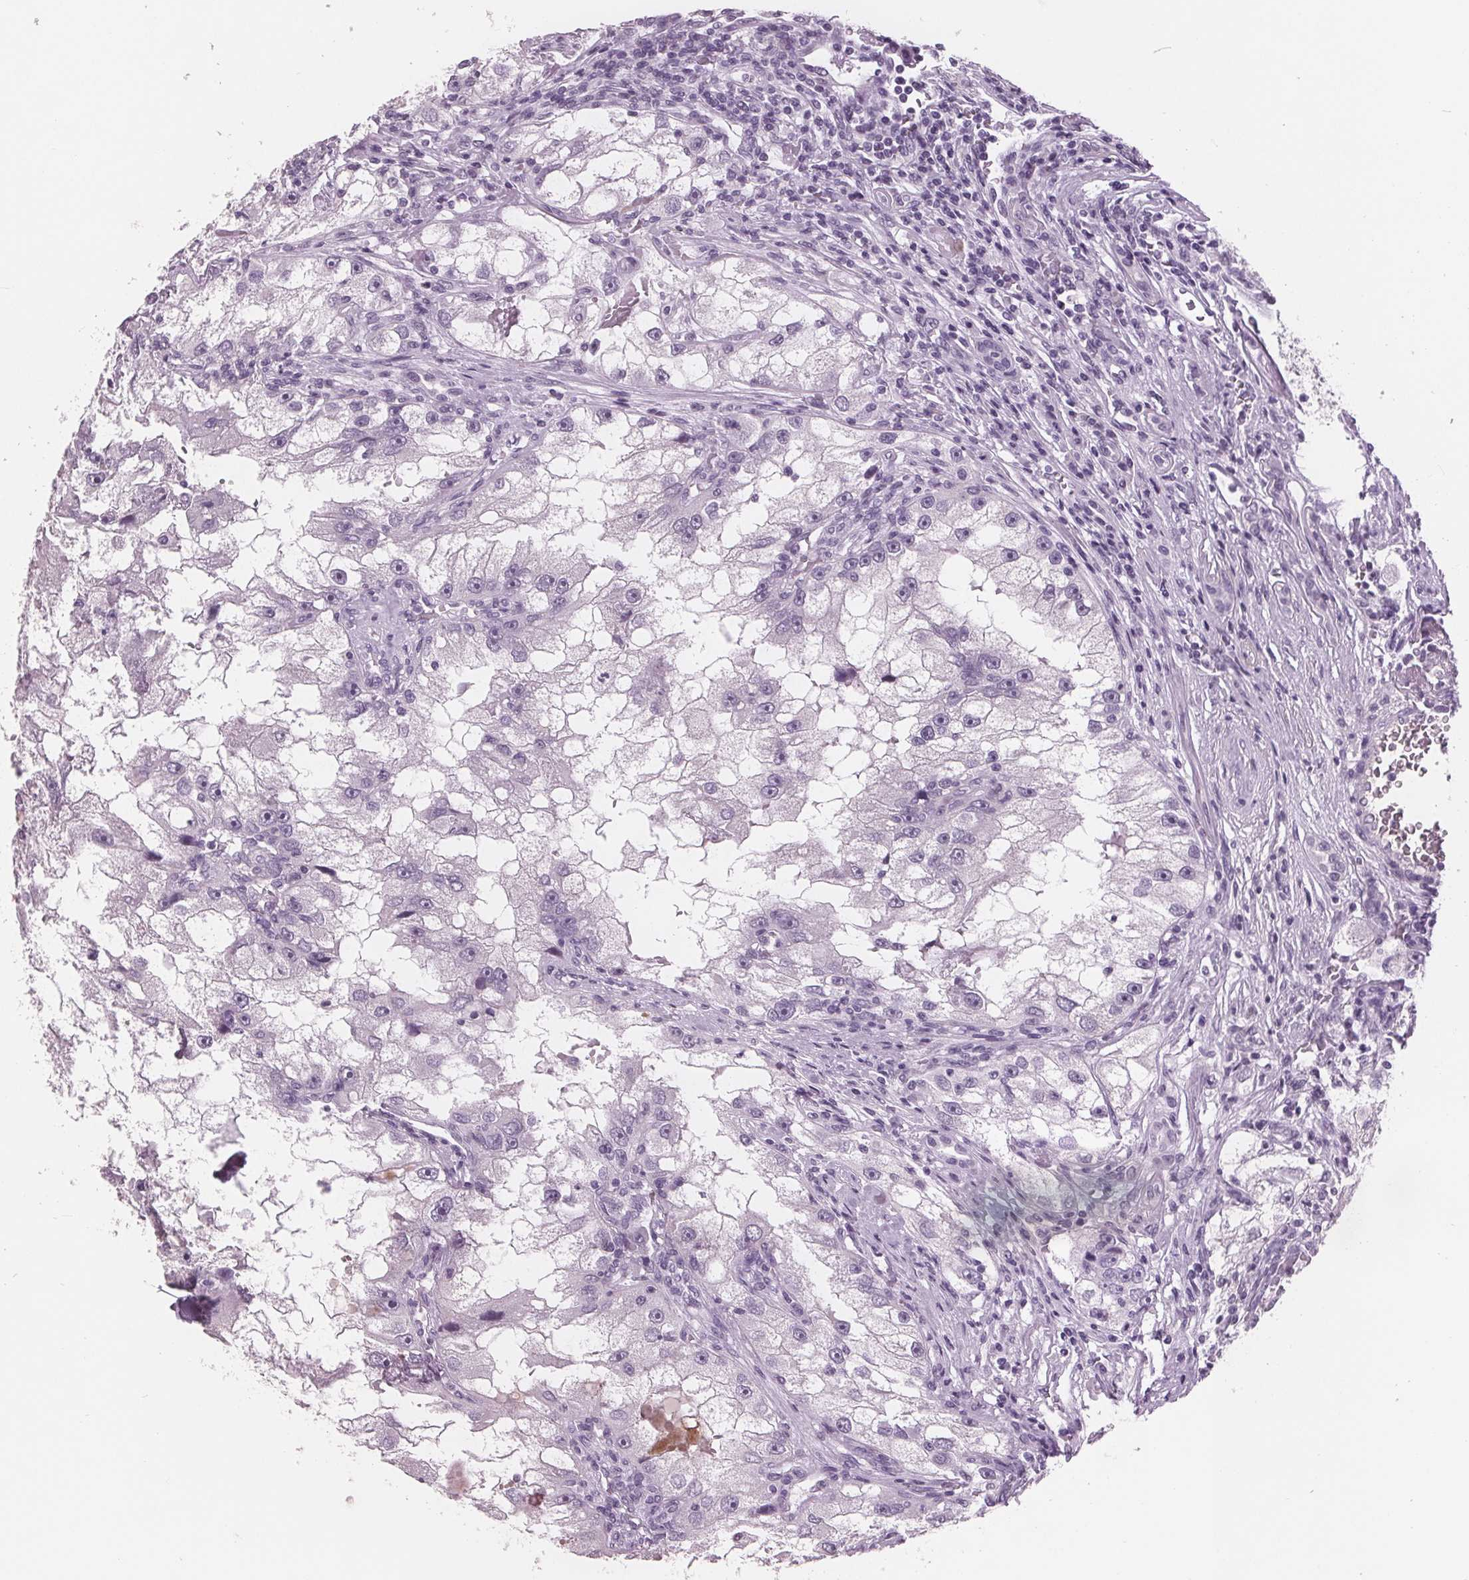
{"staining": {"intensity": "negative", "quantity": "none", "location": "none"}, "tissue": "renal cancer", "cell_type": "Tumor cells", "image_type": "cancer", "snomed": [{"axis": "morphology", "description": "Adenocarcinoma, NOS"}, {"axis": "topography", "description": "Kidney"}], "caption": "A micrograph of renal cancer (adenocarcinoma) stained for a protein reveals no brown staining in tumor cells.", "gene": "AMBP", "patient": {"sex": "male", "age": 63}}